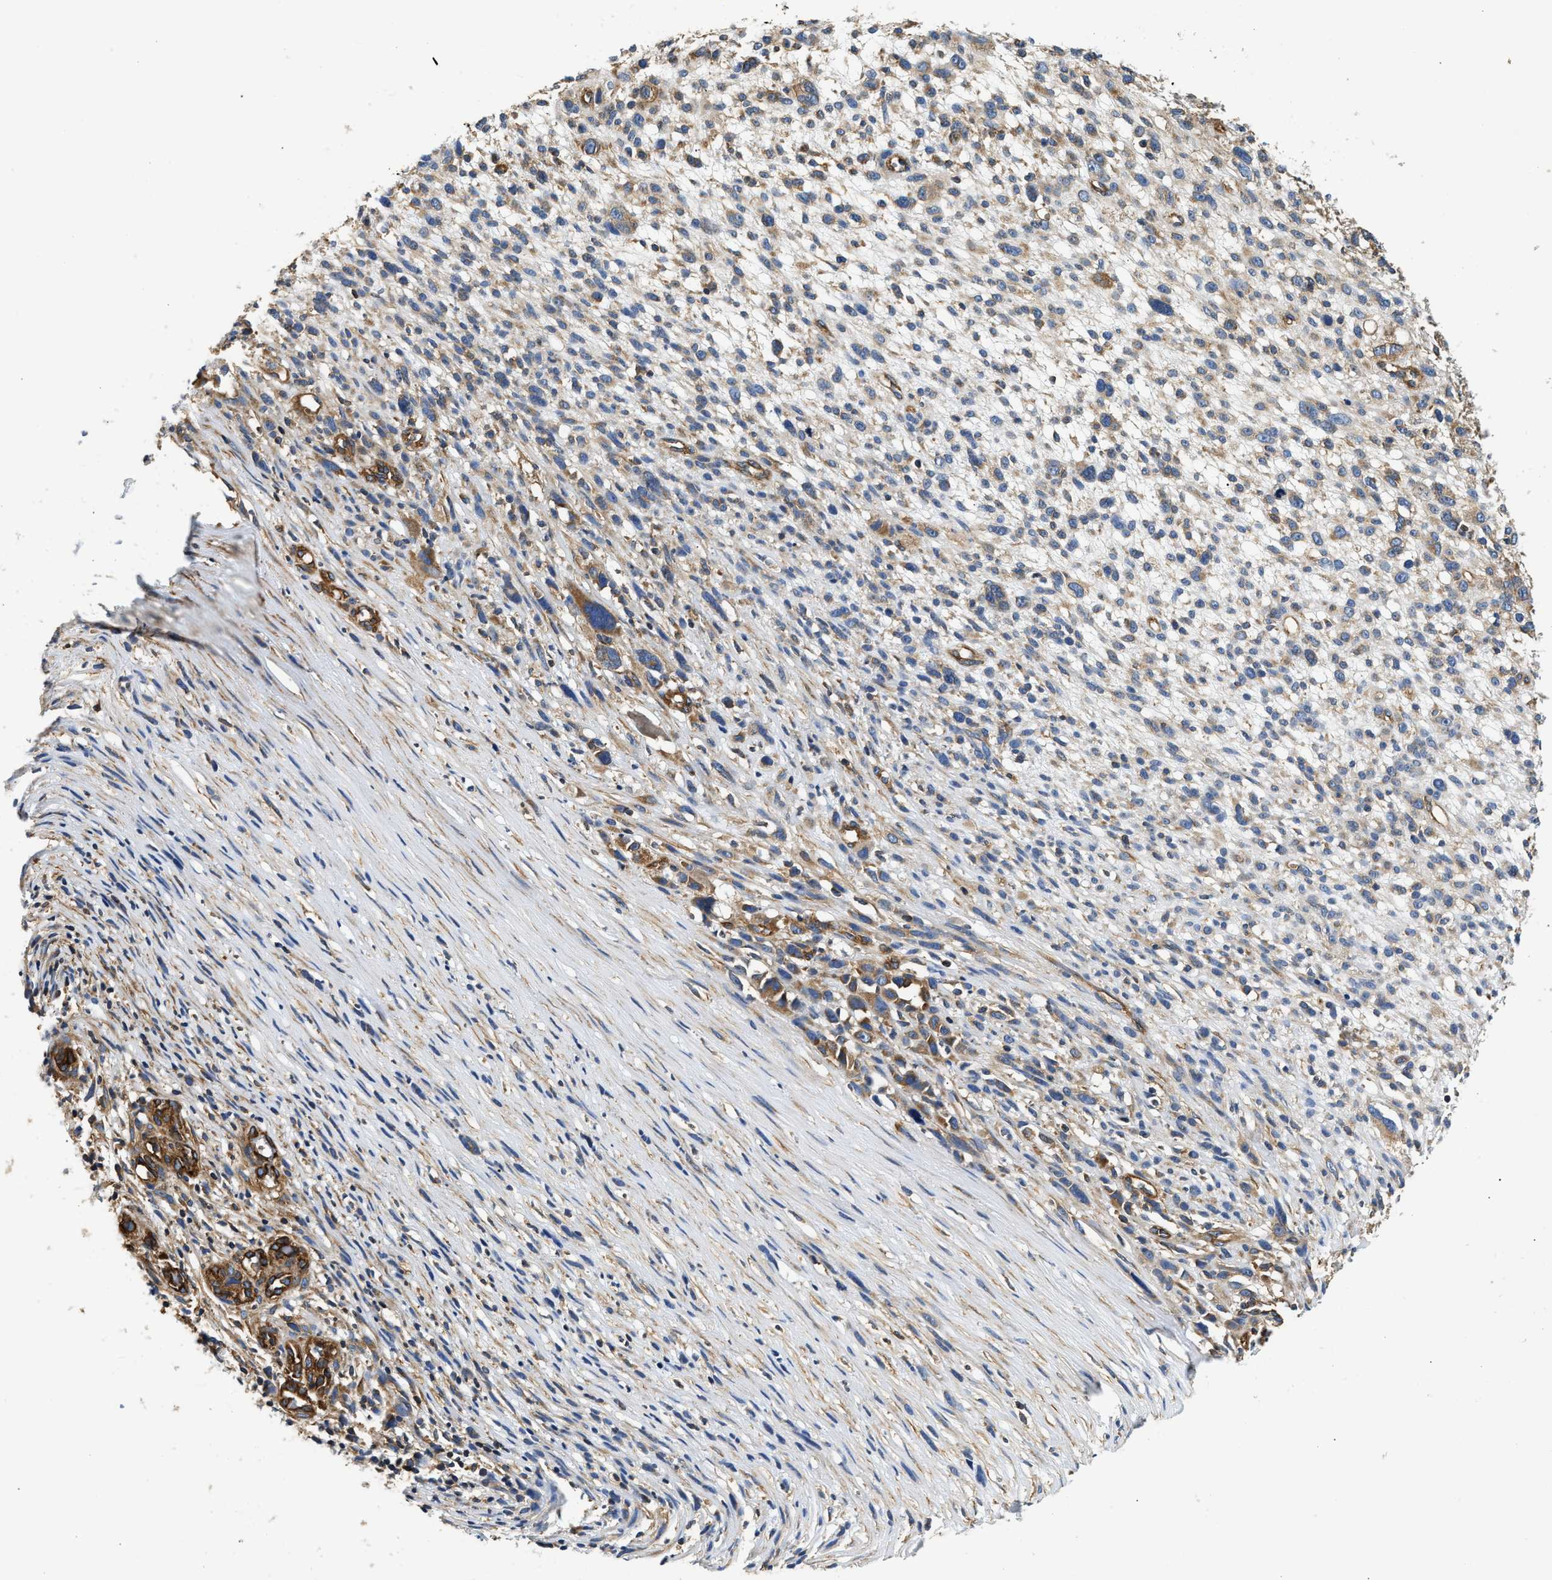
{"staining": {"intensity": "moderate", "quantity": "<25%", "location": "cytoplasmic/membranous"}, "tissue": "melanoma", "cell_type": "Tumor cells", "image_type": "cancer", "snomed": [{"axis": "morphology", "description": "Malignant melanoma, NOS"}, {"axis": "topography", "description": "Skin"}], "caption": "Brown immunohistochemical staining in malignant melanoma shows moderate cytoplasmic/membranous staining in approximately <25% of tumor cells.", "gene": "SAMD9L", "patient": {"sex": "female", "age": 55}}